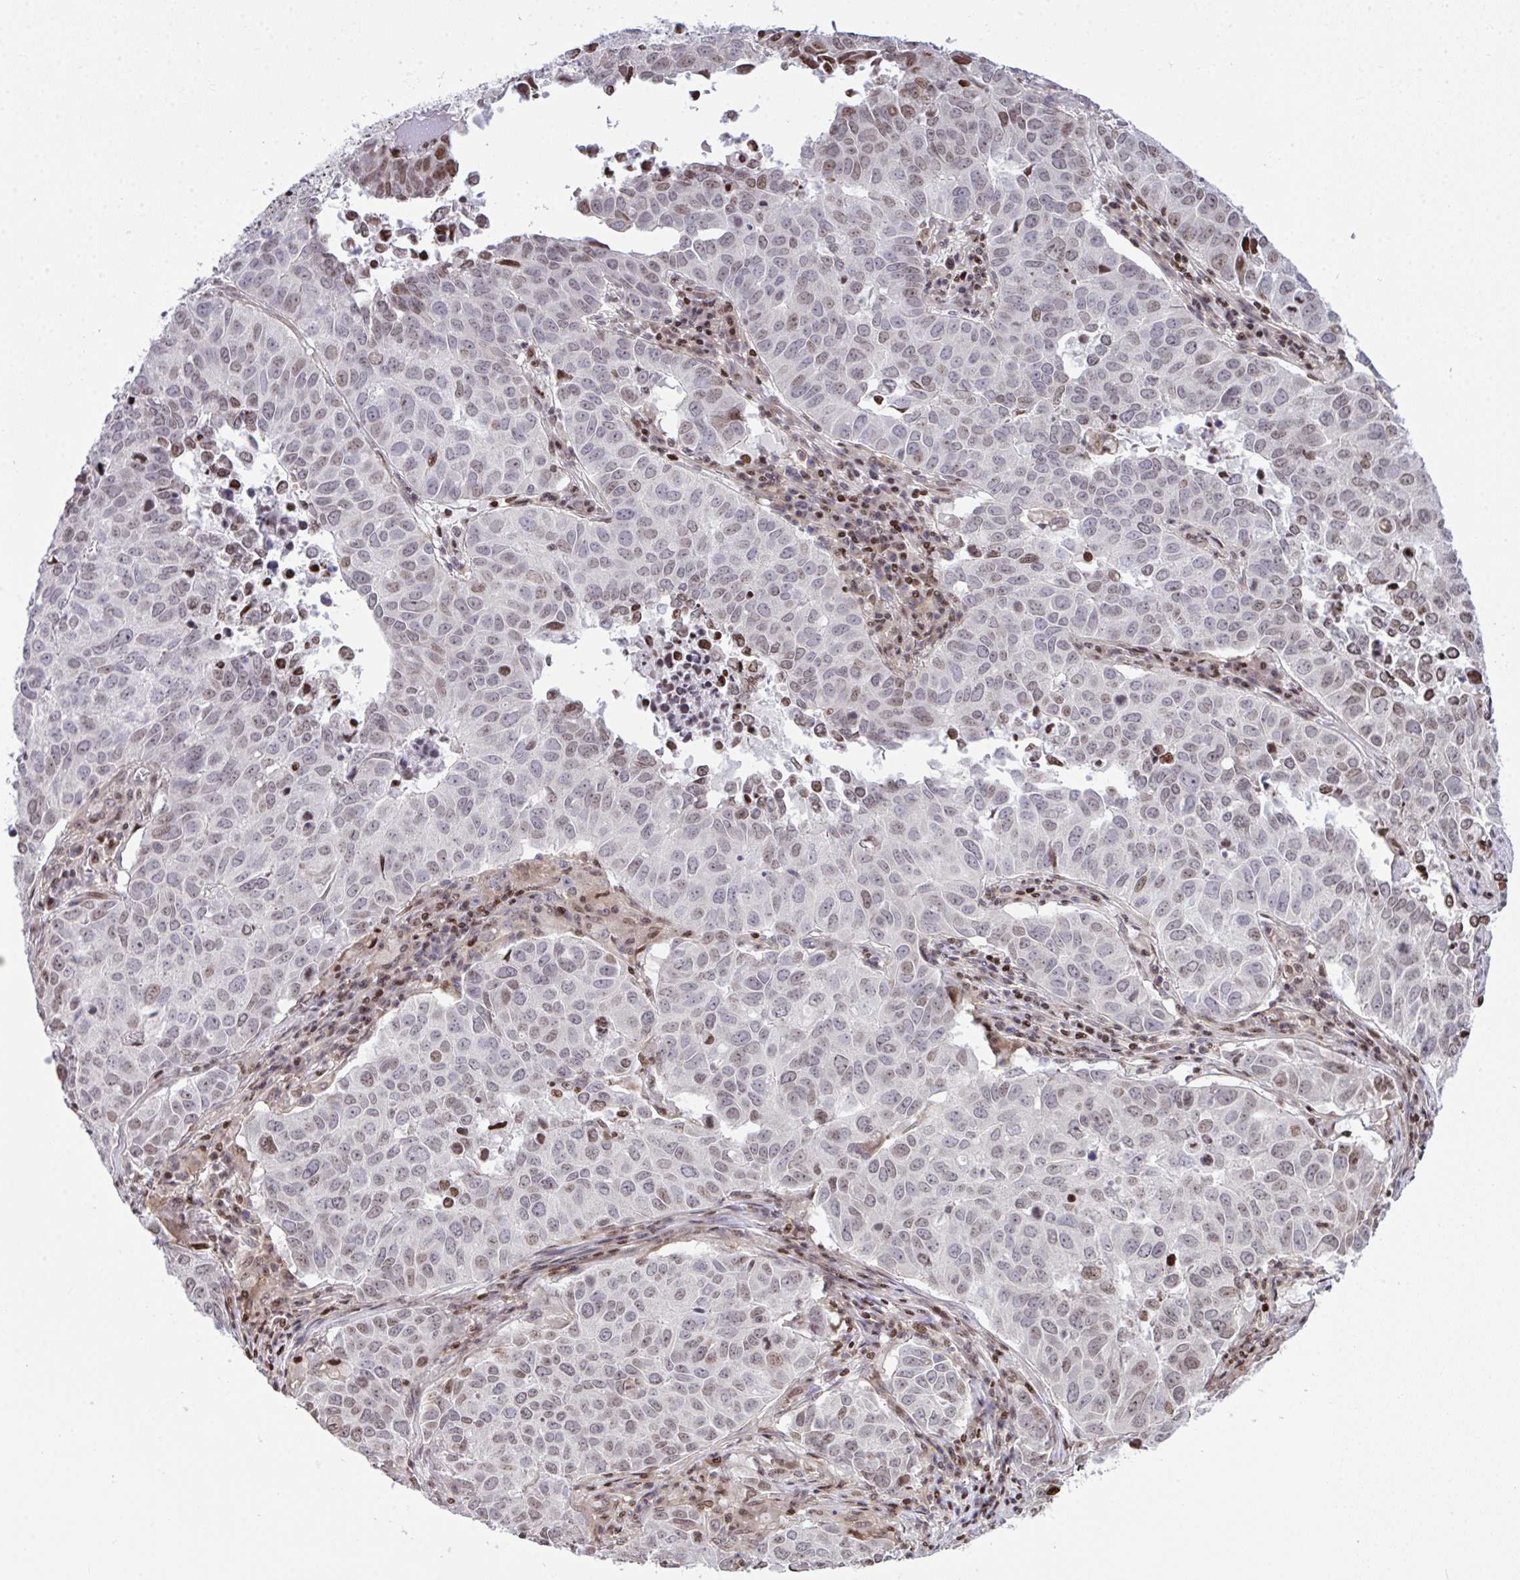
{"staining": {"intensity": "weak", "quantity": "25%-75%", "location": "nuclear"}, "tissue": "lung cancer", "cell_type": "Tumor cells", "image_type": "cancer", "snomed": [{"axis": "morphology", "description": "Adenocarcinoma, NOS"}, {"axis": "topography", "description": "Lung"}], "caption": "The immunohistochemical stain labels weak nuclear expression in tumor cells of lung adenocarcinoma tissue.", "gene": "RAPGEF5", "patient": {"sex": "female", "age": 50}}